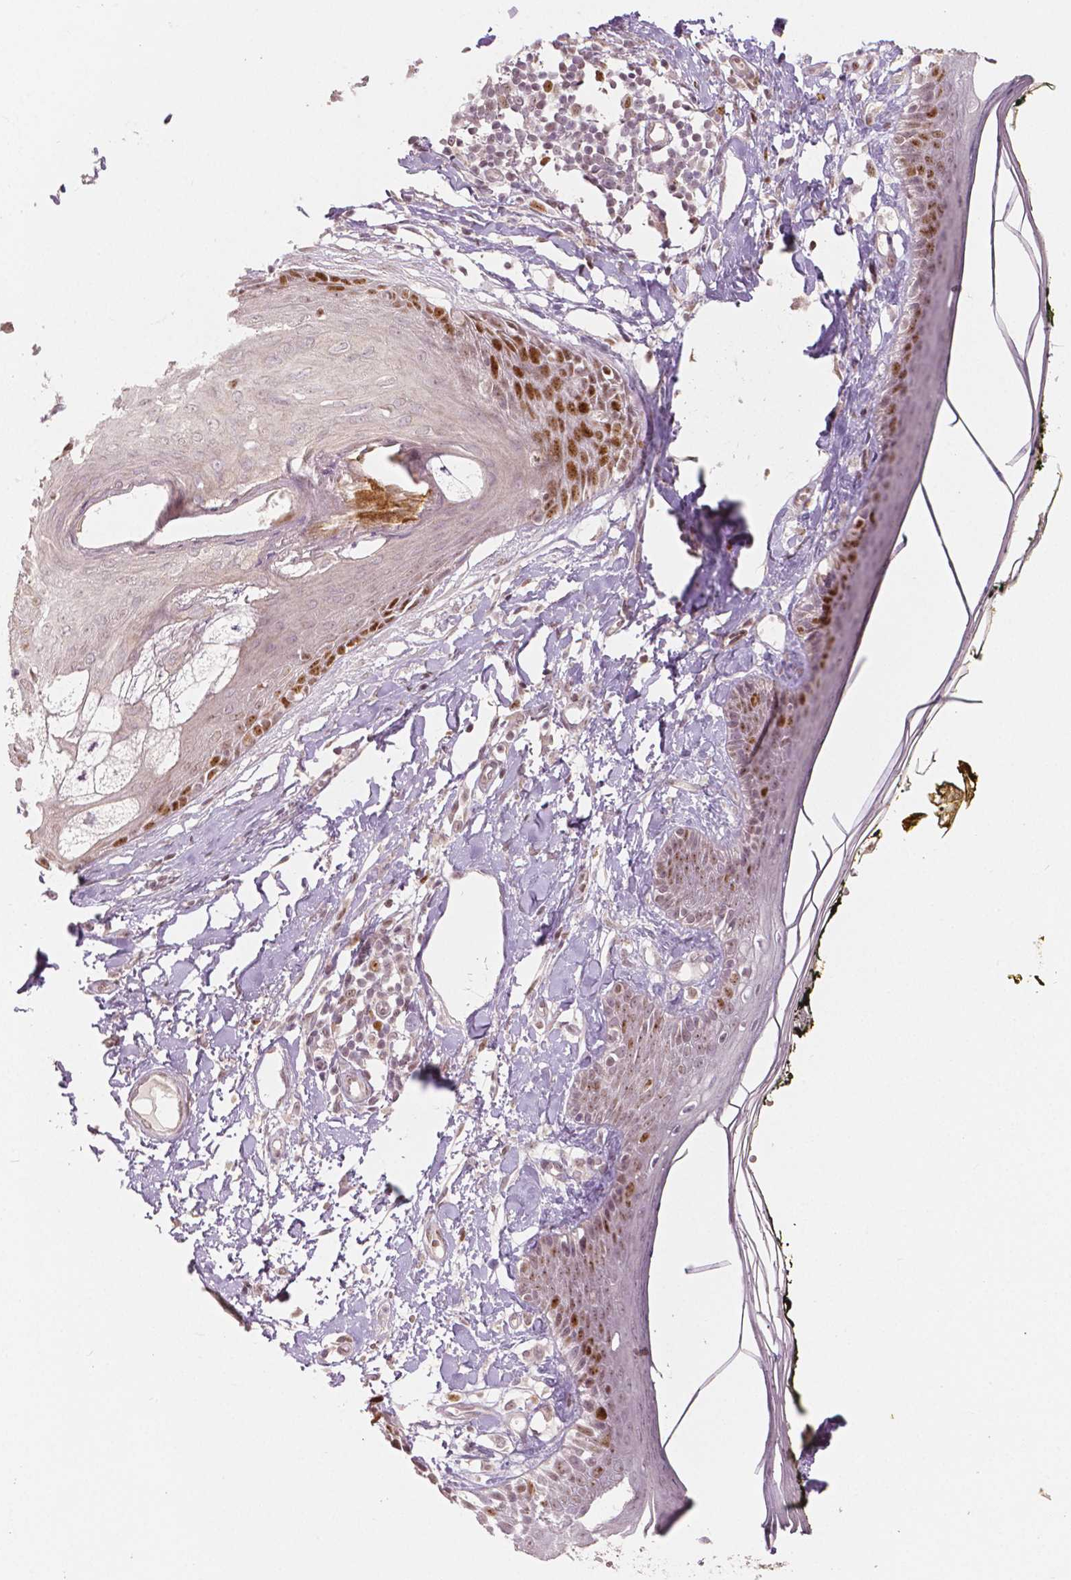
{"staining": {"intensity": "weak", "quantity": "<25%", "location": "nuclear"}, "tissue": "skin", "cell_type": "Fibroblasts", "image_type": "normal", "snomed": [{"axis": "morphology", "description": "Normal tissue, NOS"}, {"axis": "topography", "description": "Skin"}], "caption": "Immunohistochemistry (IHC) micrograph of normal skin stained for a protein (brown), which demonstrates no staining in fibroblasts. (DAB immunohistochemistry (IHC) visualized using brightfield microscopy, high magnification).", "gene": "NSD2", "patient": {"sex": "male", "age": 76}}